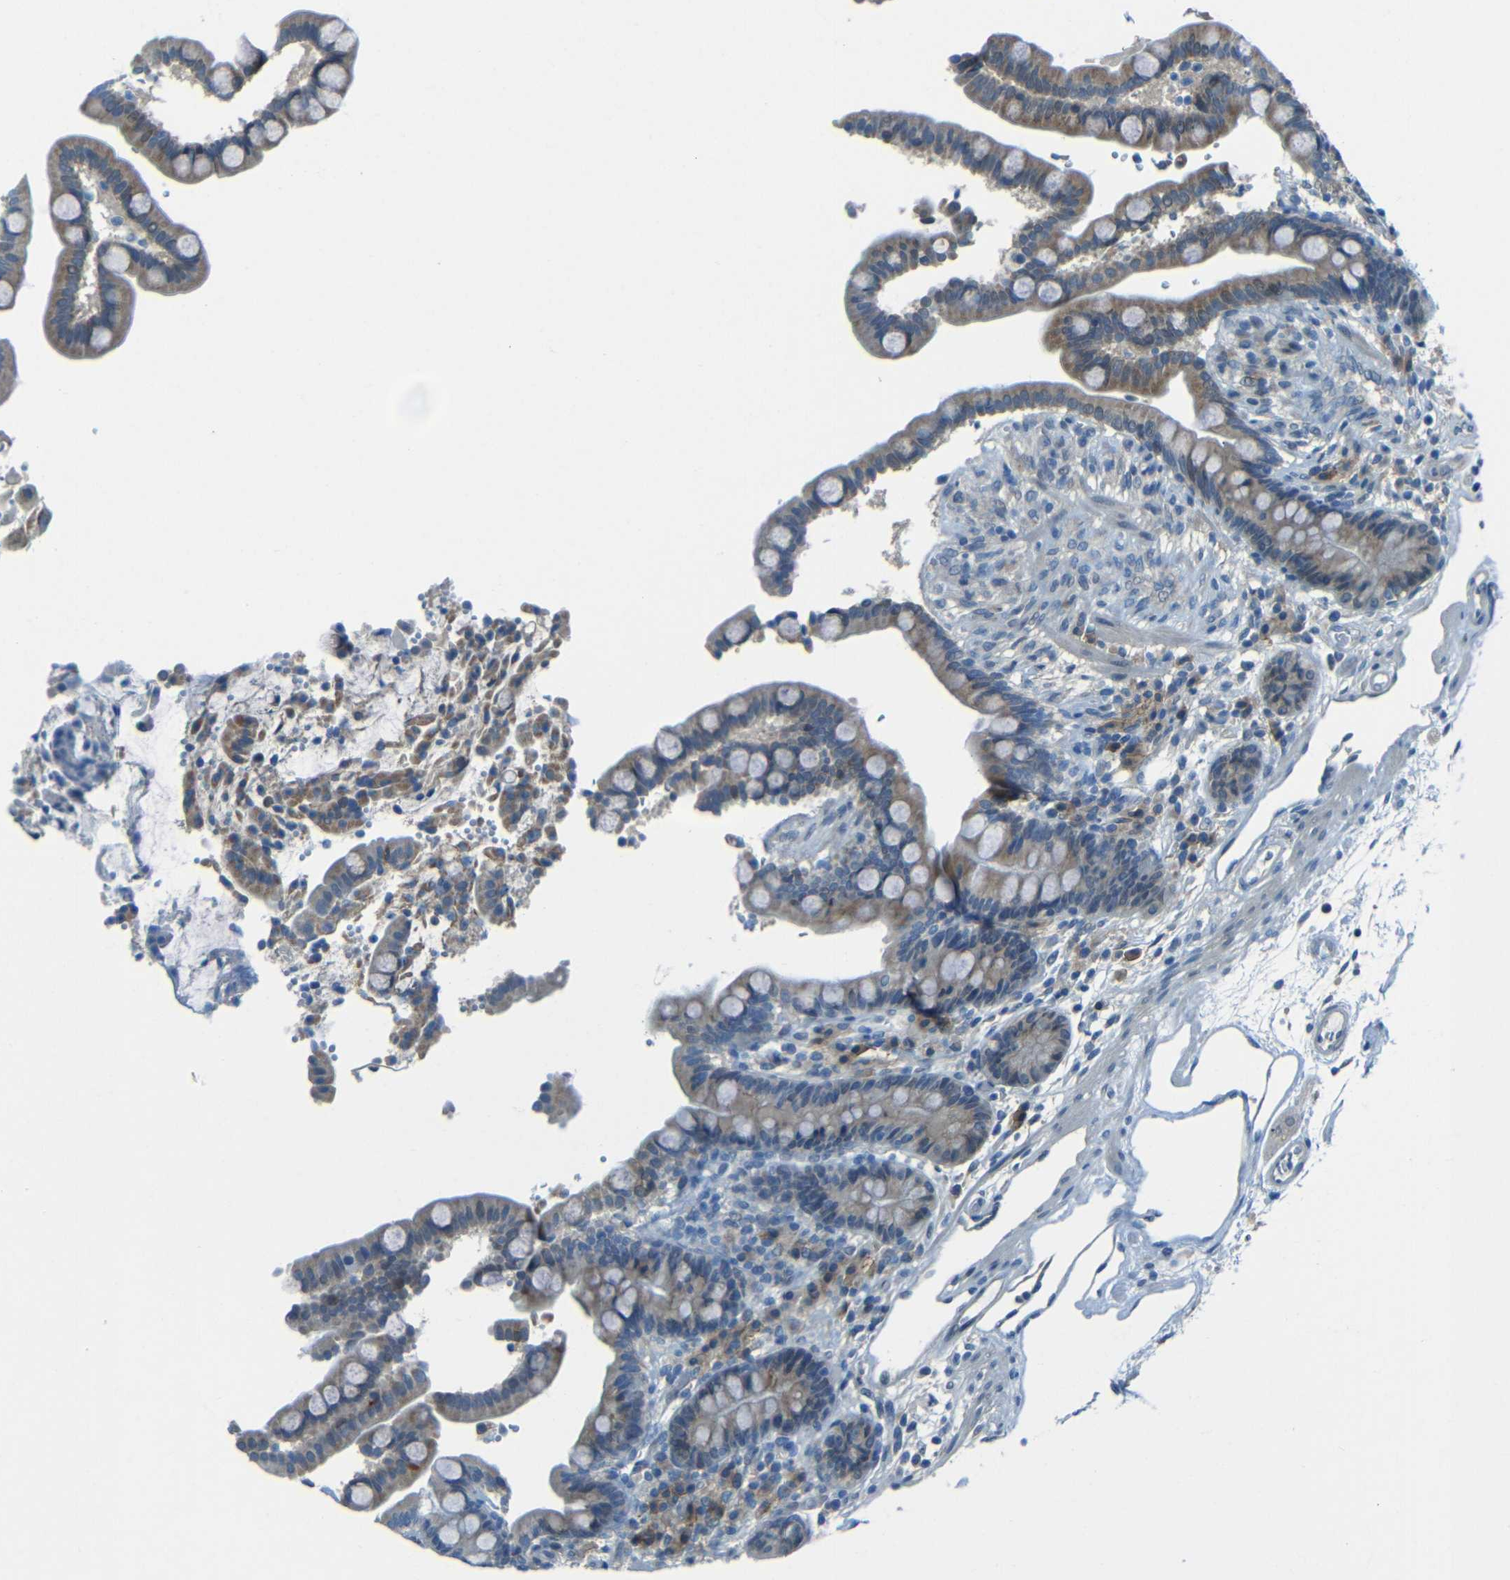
{"staining": {"intensity": "negative", "quantity": "none", "location": "none"}, "tissue": "colon", "cell_type": "Endothelial cells", "image_type": "normal", "snomed": [{"axis": "morphology", "description": "Normal tissue, NOS"}, {"axis": "topography", "description": "Colon"}], "caption": "Immunohistochemical staining of normal colon shows no significant expression in endothelial cells. (DAB immunohistochemistry (IHC) visualized using brightfield microscopy, high magnification).", "gene": "ANKRD22", "patient": {"sex": "male", "age": 73}}